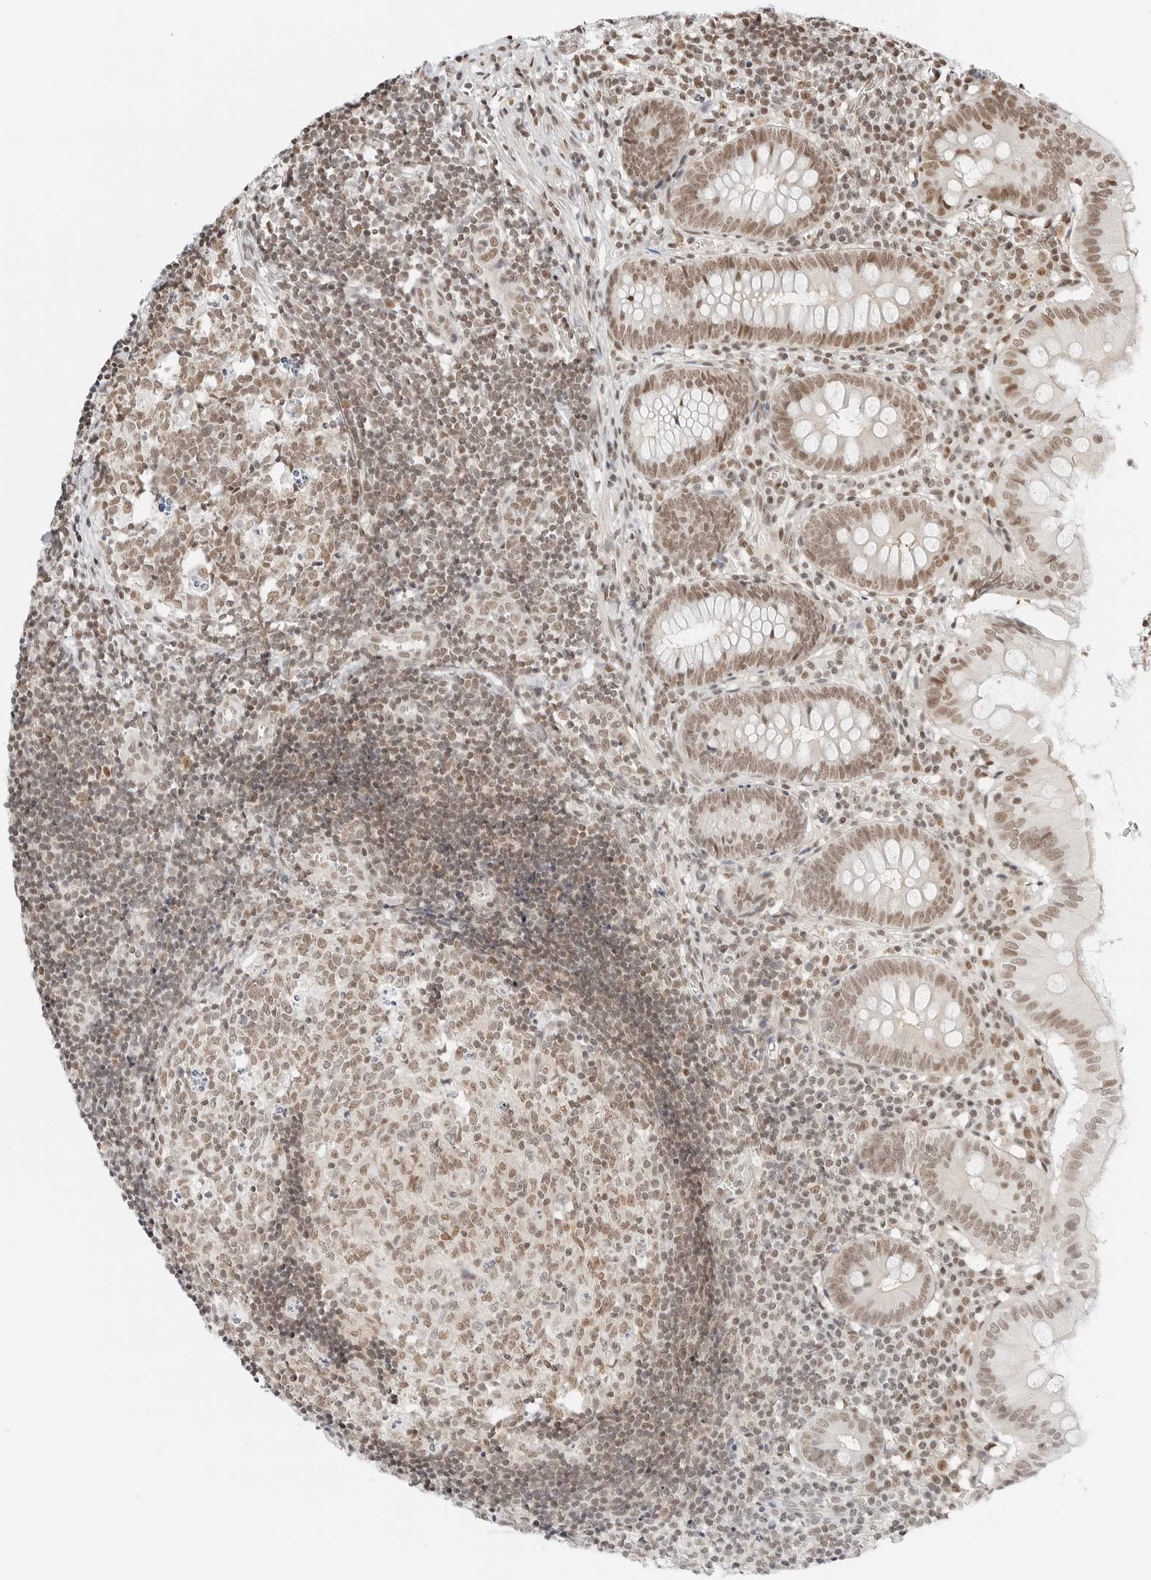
{"staining": {"intensity": "moderate", "quantity": ">75%", "location": "nuclear"}, "tissue": "appendix", "cell_type": "Glandular cells", "image_type": "normal", "snomed": [{"axis": "morphology", "description": "Normal tissue, NOS"}, {"axis": "topography", "description": "Appendix"}], "caption": "Approximately >75% of glandular cells in unremarkable human appendix show moderate nuclear protein staining as visualized by brown immunohistochemical staining.", "gene": "CRTC2", "patient": {"sex": "male", "age": 8}}